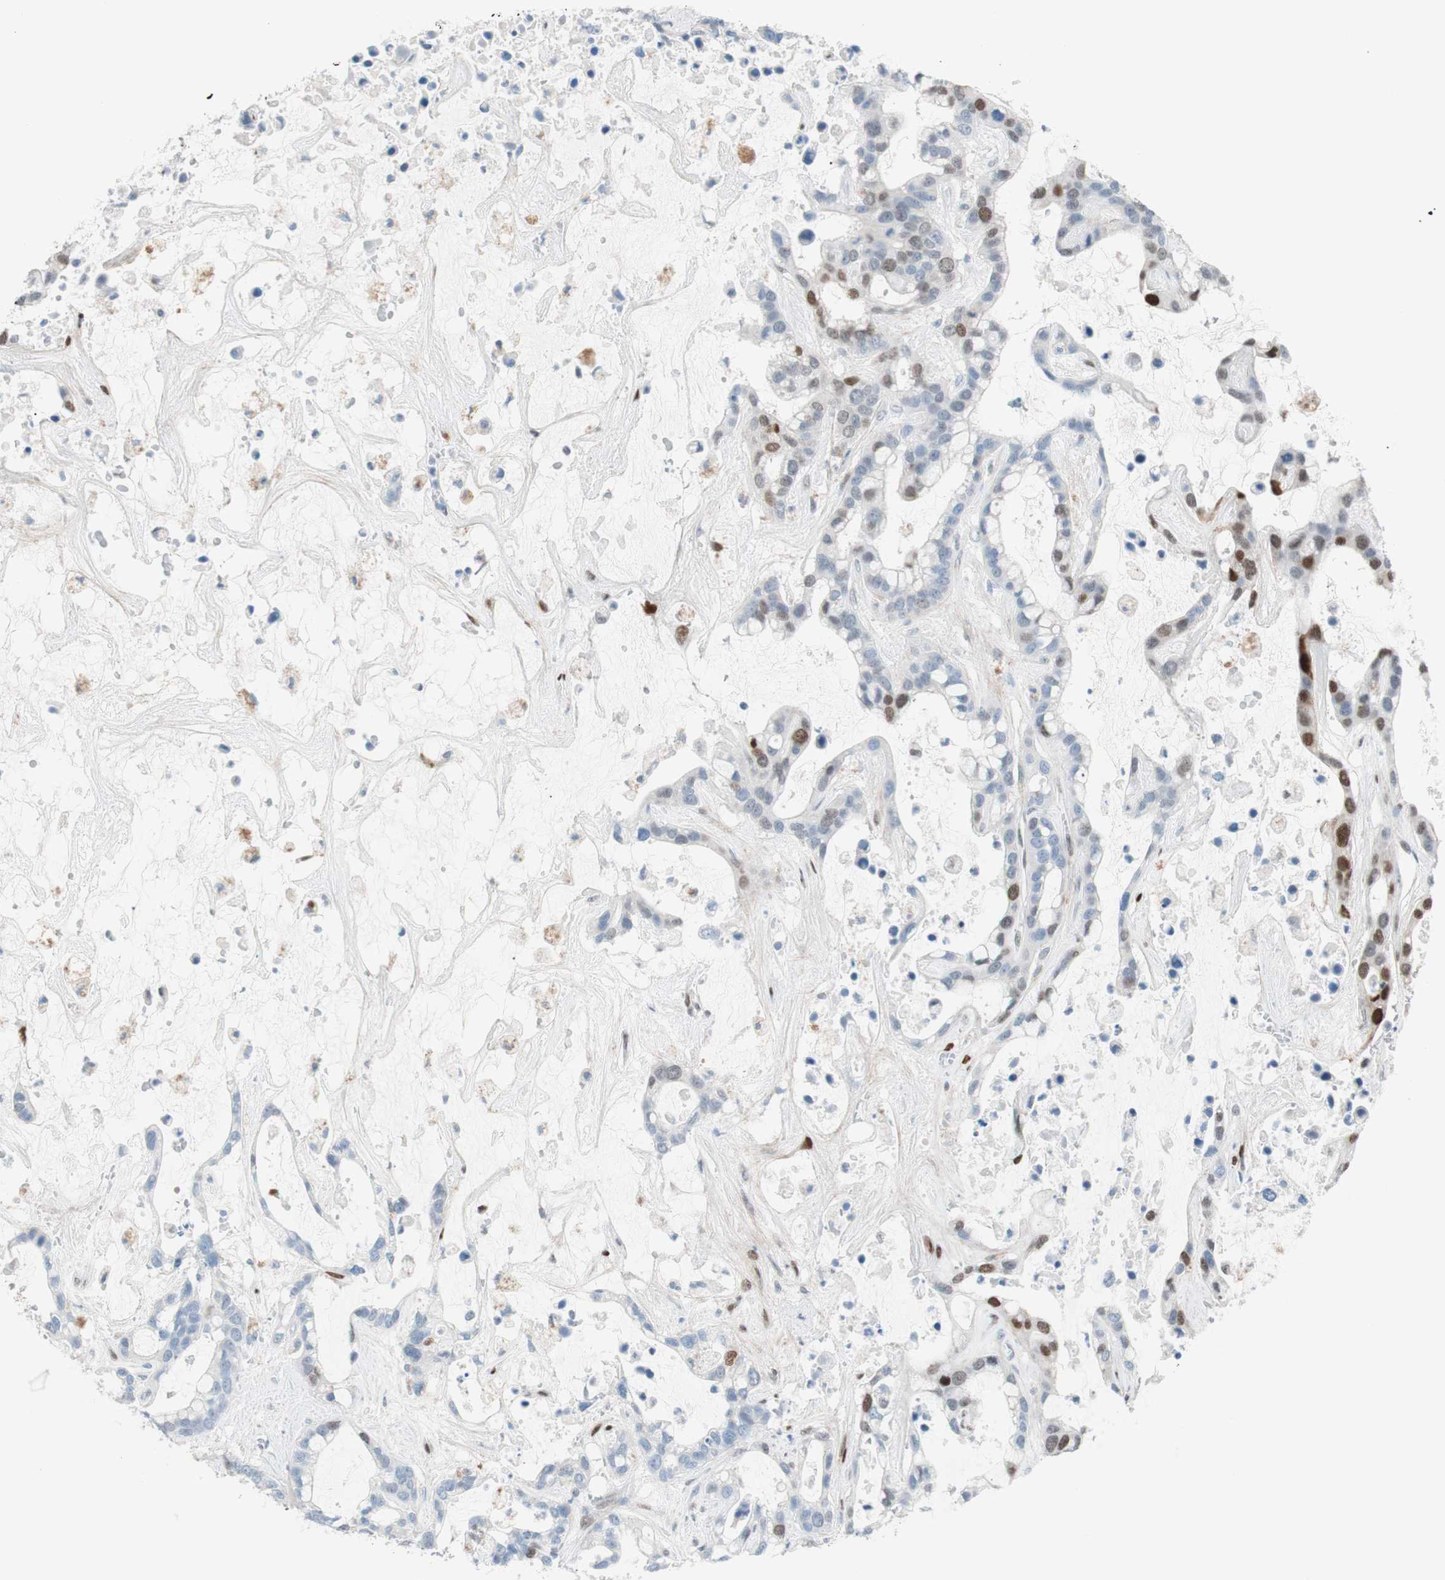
{"staining": {"intensity": "moderate", "quantity": "<25%", "location": "nuclear"}, "tissue": "liver cancer", "cell_type": "Tumor cells", "image_type": "cancer", "snomed": [{"axis": "morphology", "description": "Cholangiocarcinoma"}, {"axis": "topography", "description": "Liver"}], "caption": "High-power microscopy captured an immunohistochemistry micrograph of liver cholangiocarcinoma, revealing moderate nuclear staining in about <25% of tumor cells. Using DAB (3,3'-diaminobenzidine) (brown) and hematoxylin (blue) stains, captured at high magnification using brightfield microscopy.", "gene": "FOSL1", "patient": {"sex": "female", "age": 65}}